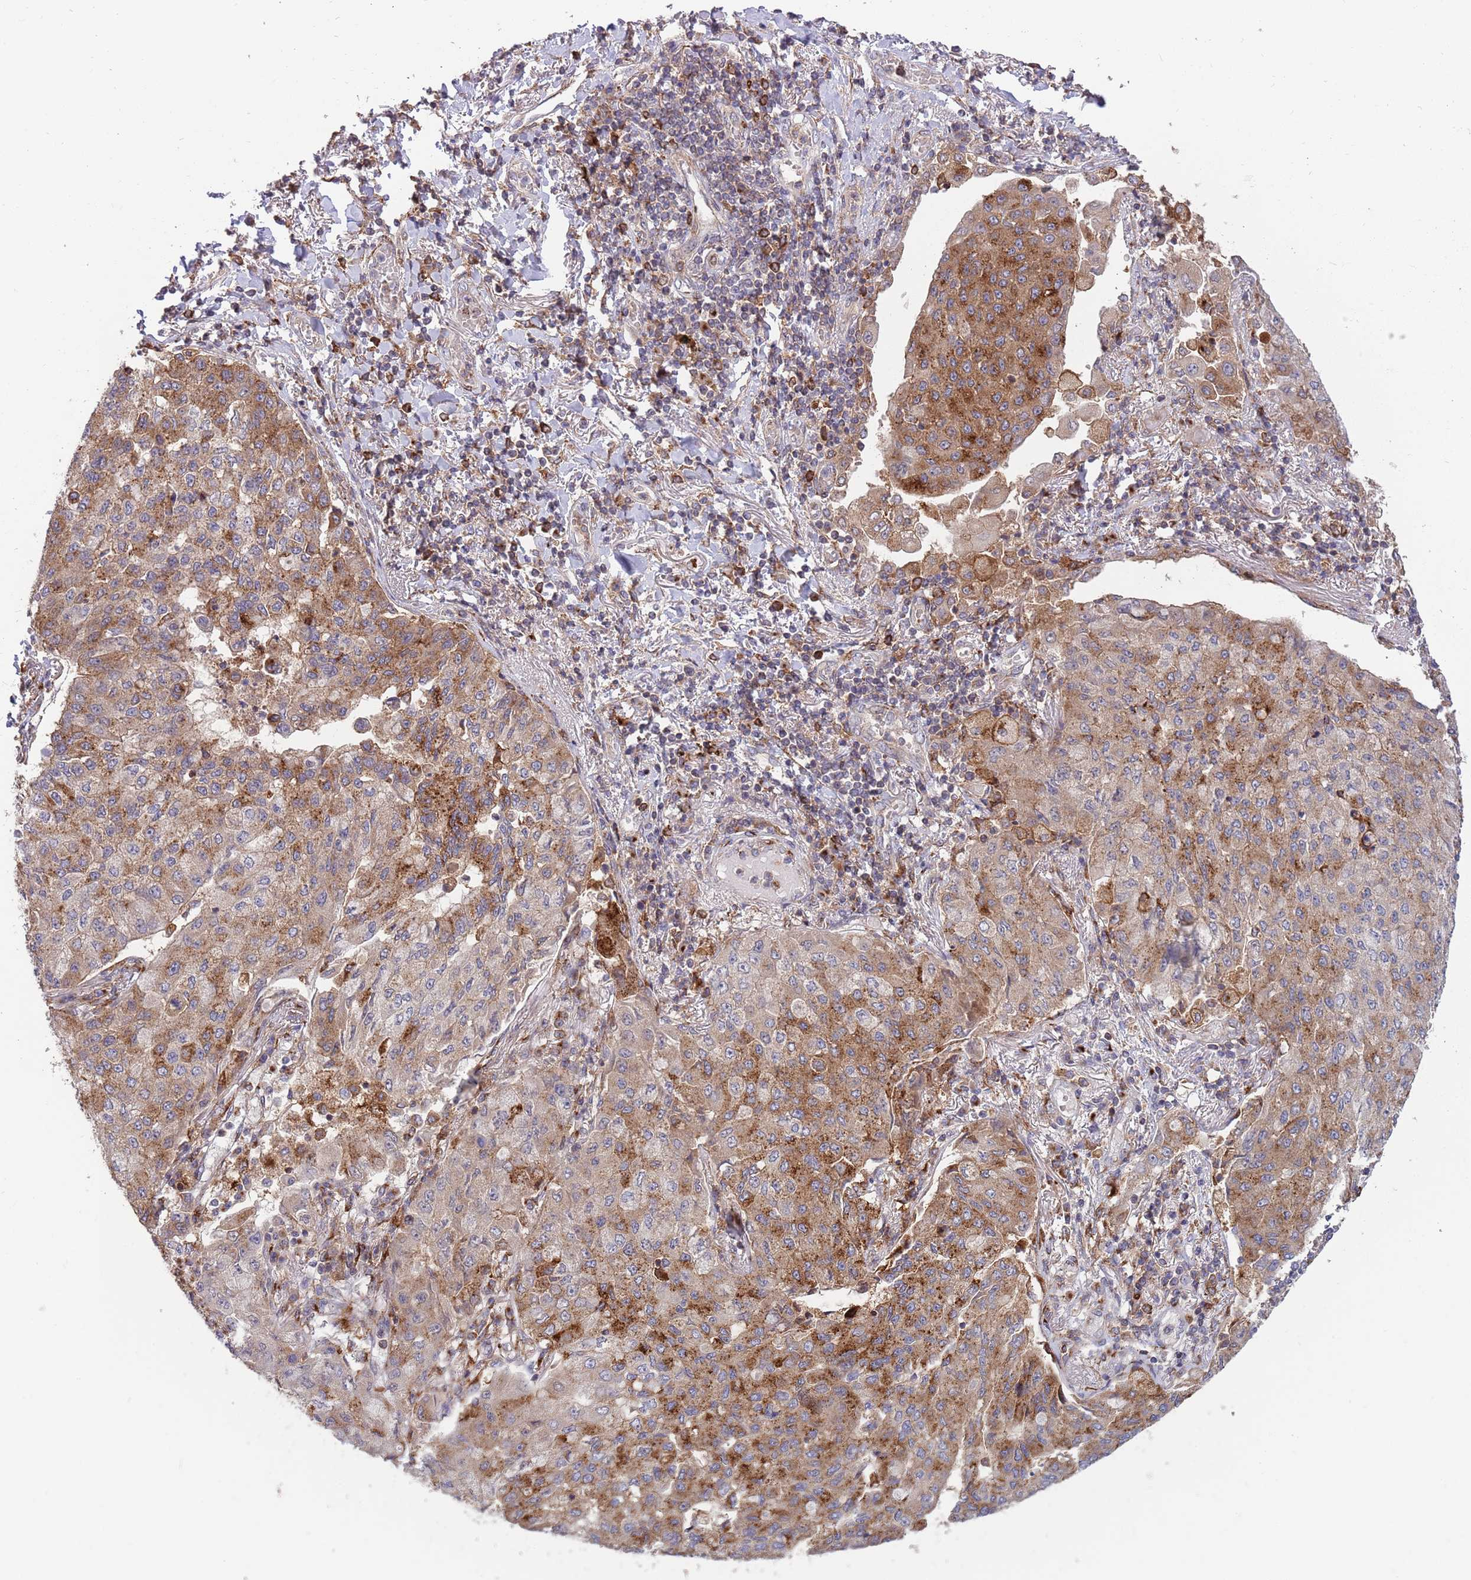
{"staining": {"intensity": "moderate", "quantity": "25%-75%", "location": "cytoplasmic/membranous"}, "tissue": "lung cancer", "cell_type": "Tumor cells", "image_type": "cancer", "snomed": [{"axis": "morphology", "description": "Squamous cell carcinoma, NOS"}, {"axis": "topography", "description": "Lung"}], "caption": "IHC photomicrograph of human lung cancer (squamous cell carcinoma) stained for a protein (brown), which shows medium levels of moderate cytoplasmic/membranous expression in about 25%-75% of tumor cells.", "gene": "BTBD7", "patient": {"sex": "male", "age": 74}}